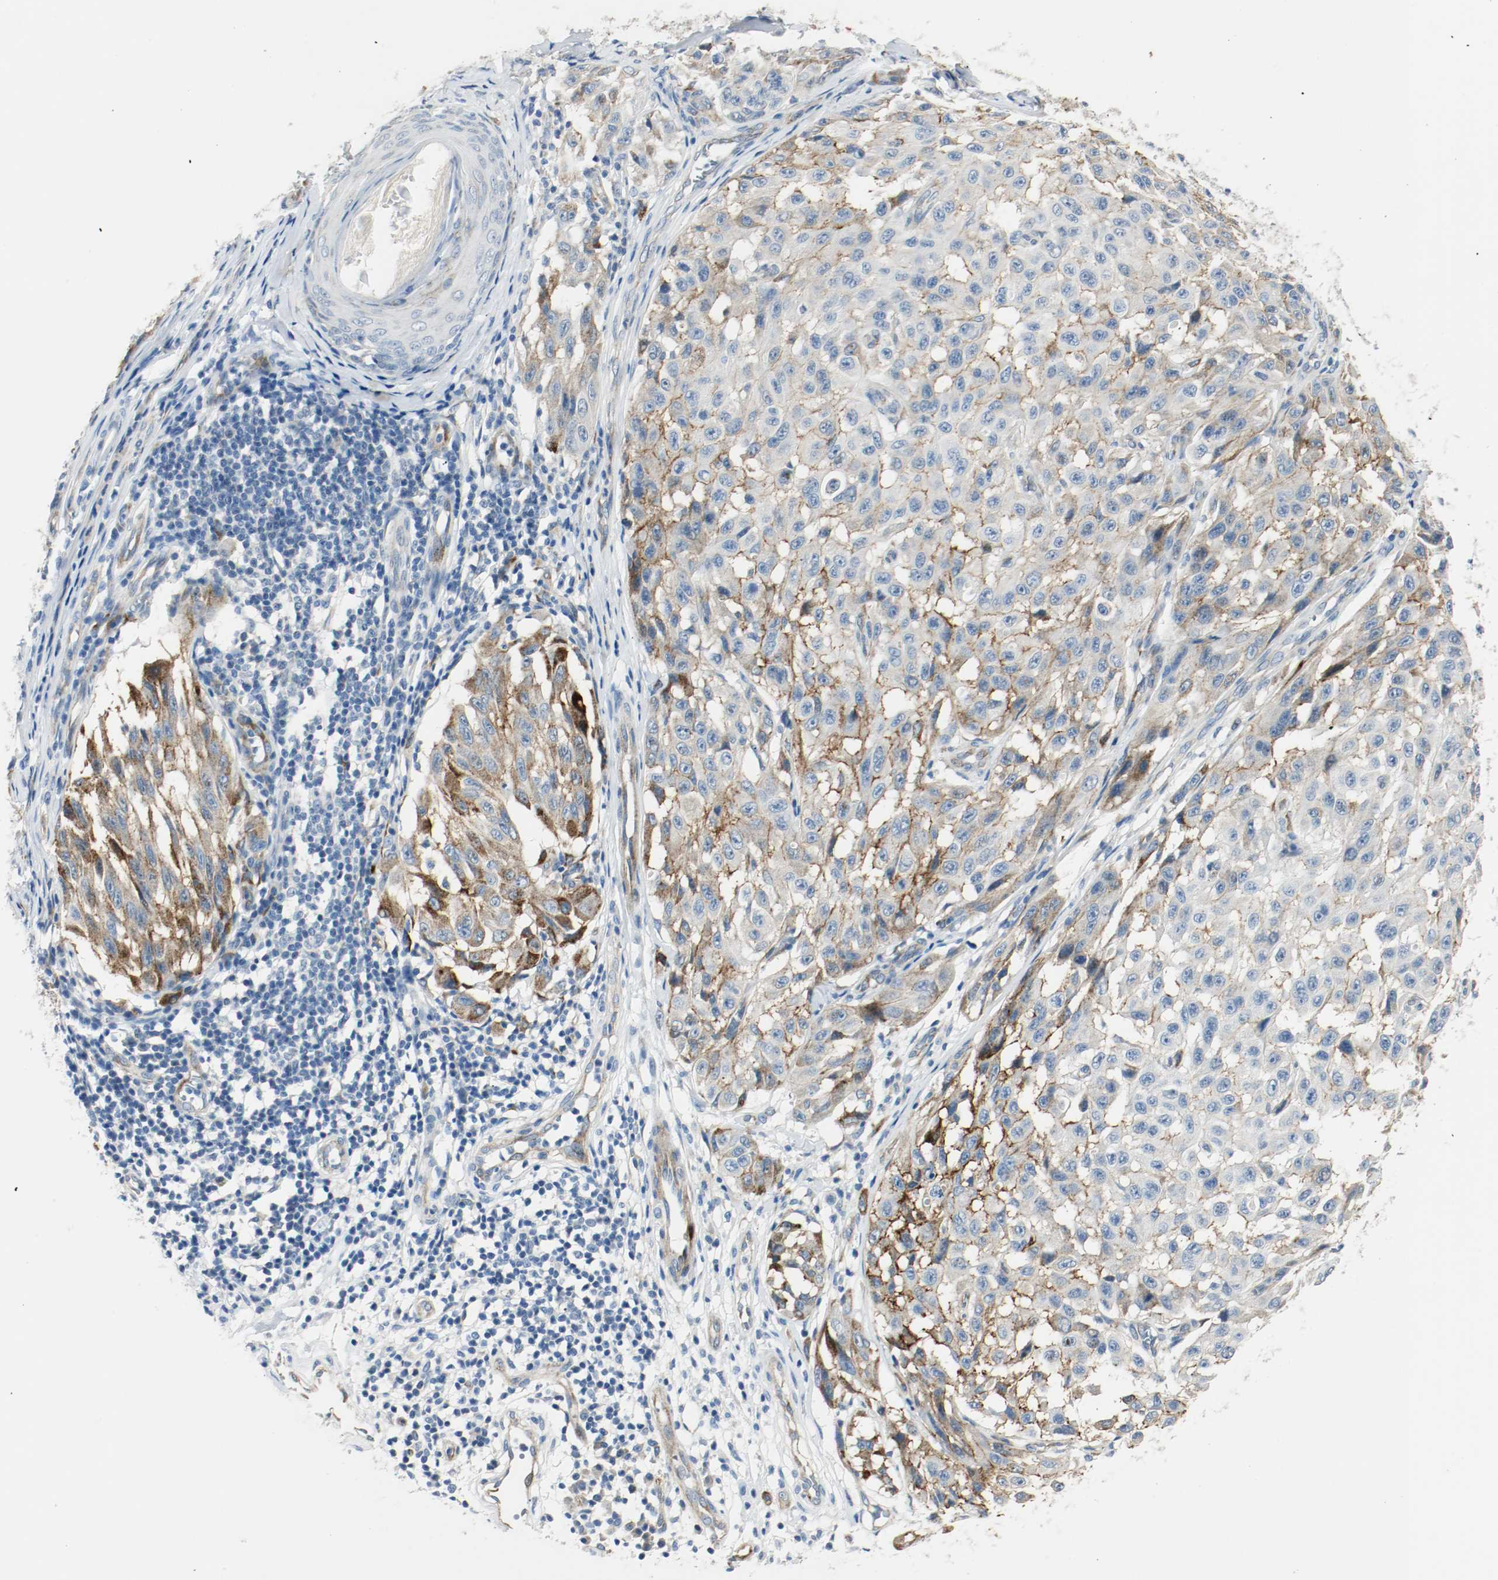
{"staining": {"intensity": "weak", "quantity": ">75%", "location": "cytoplasmic/membranous"}, "tissue": "melanoma", "cell_type": "Tumor cells", "image_type": "cancer", "snomed": [{"axis": "morphology", "description": "Malignant melanoma, NOS"}, {"axis": "topography", "description": "Skin"}], "caption": "Tumor cells exhibit low levels of weak cytoplasmic/membranous staining in about >75% of cells in malignant melanoma.", "gene": "LAMB1", "patient": {"sex": "male", "age": 30}}